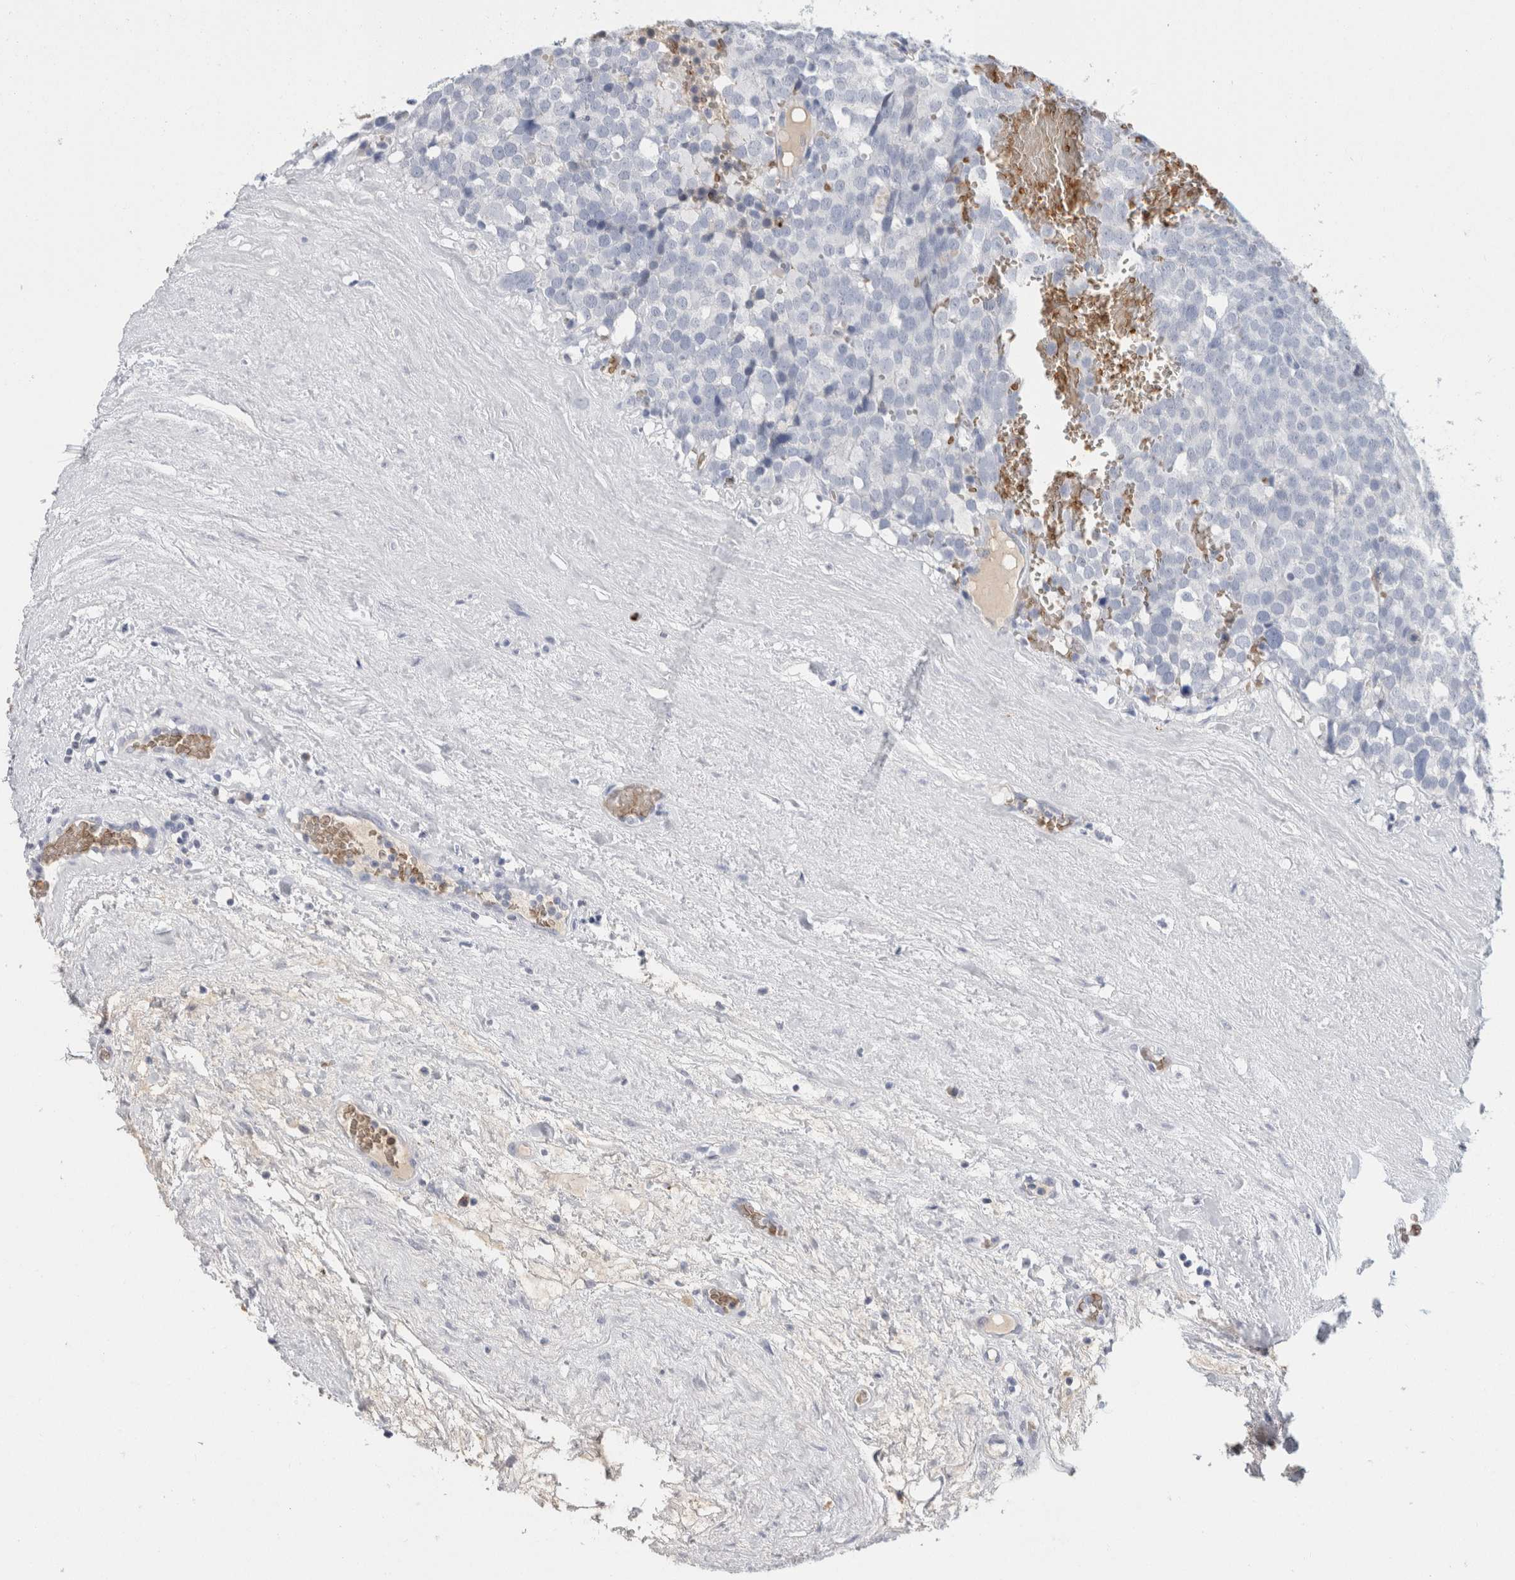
{"staining": {"intensity": "negative", "quantity": "none", "location": "none"}, "tissue": "testis cancer", "cell_type": "Tumor cells", "image_type": "cancer", "snomed": [{"axis": "morphology", "description": "Seminoma, NOS"}, {"axis": "topography", "description": "Testis"}], "caption": "This is an IHC histopathology image of testis seminoma. There is no positivity in tumor cells.", "gene": "CA1", "patient": {"sex": "male", "age": 71}}